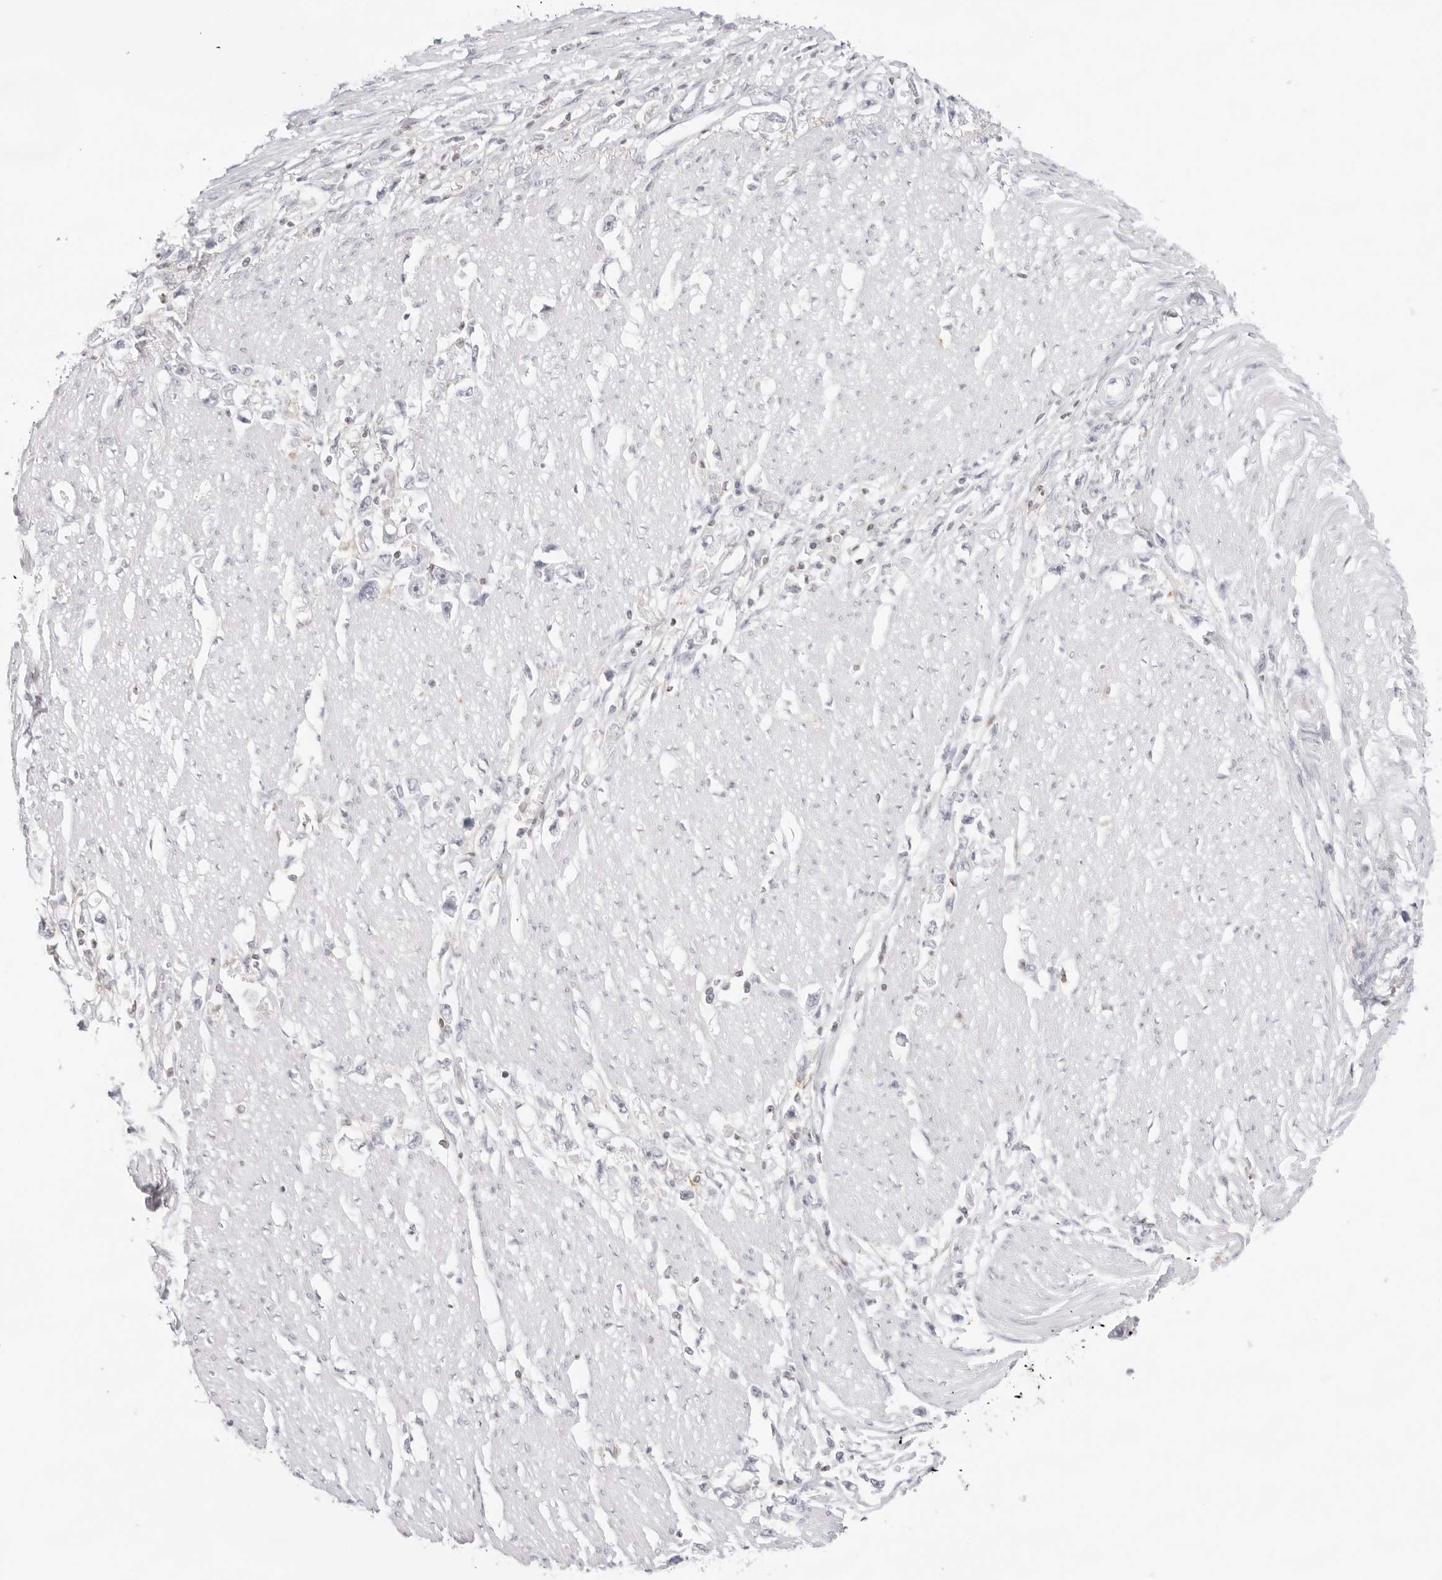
{"staining": {"intensity": "negative", "quantity": "none", "location": "none"}, "tissue": "stomach cancer", "cell_type": "Tumor cells", "image_type": "cancer", "snomed": [{"axis": "morphology", "description": "Adenocarcinoma, NOS"}, {"axis": "topography", "description": "Stomach"}], "caption": "Image shows no protein staining in tumor cells of stomach adenocarcinoma tissue.", "gene": "TNFRSF14", "patient": {"sex": "female", "age": 59}}